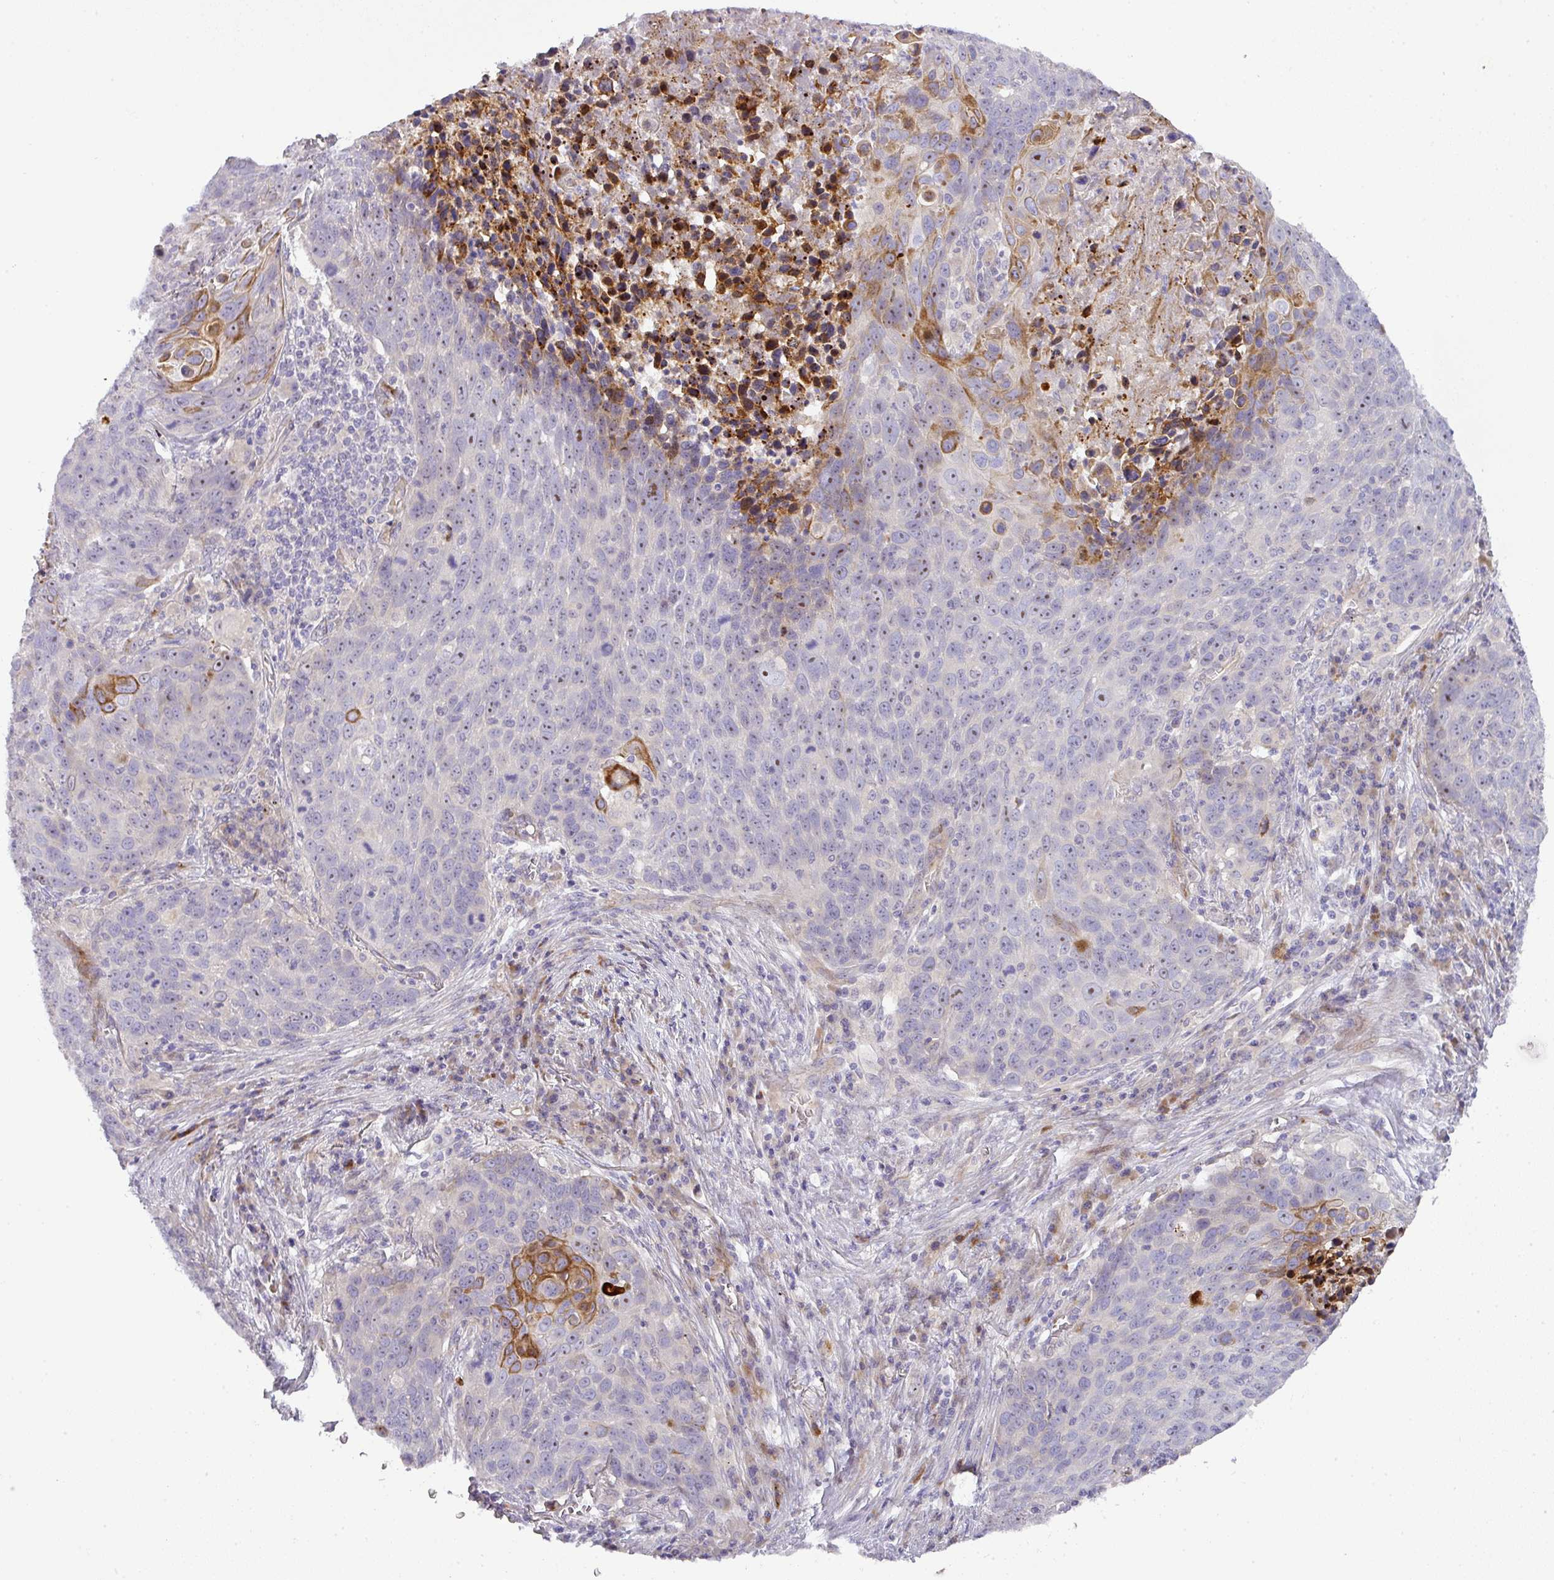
{"staining": {"intensity": "negative", "quantity": "none", "location": "none"}, "tissue": "lung cancer", "cell_type": "Tumor cells", "image_type": "cancer", "snomed": [{"axis": "morphology", "description": "Squamous cell carcinoma, NOS"}, {"axis": "topography", "description": "Lung"}], "caption": "The immunohistochemistry (IHC) image has no significant staining in tumor cells of lung squamous cell carcinoma tissue.", "gene": "ATP6V1F", "patient": {"sex": "male", "age": 78}}